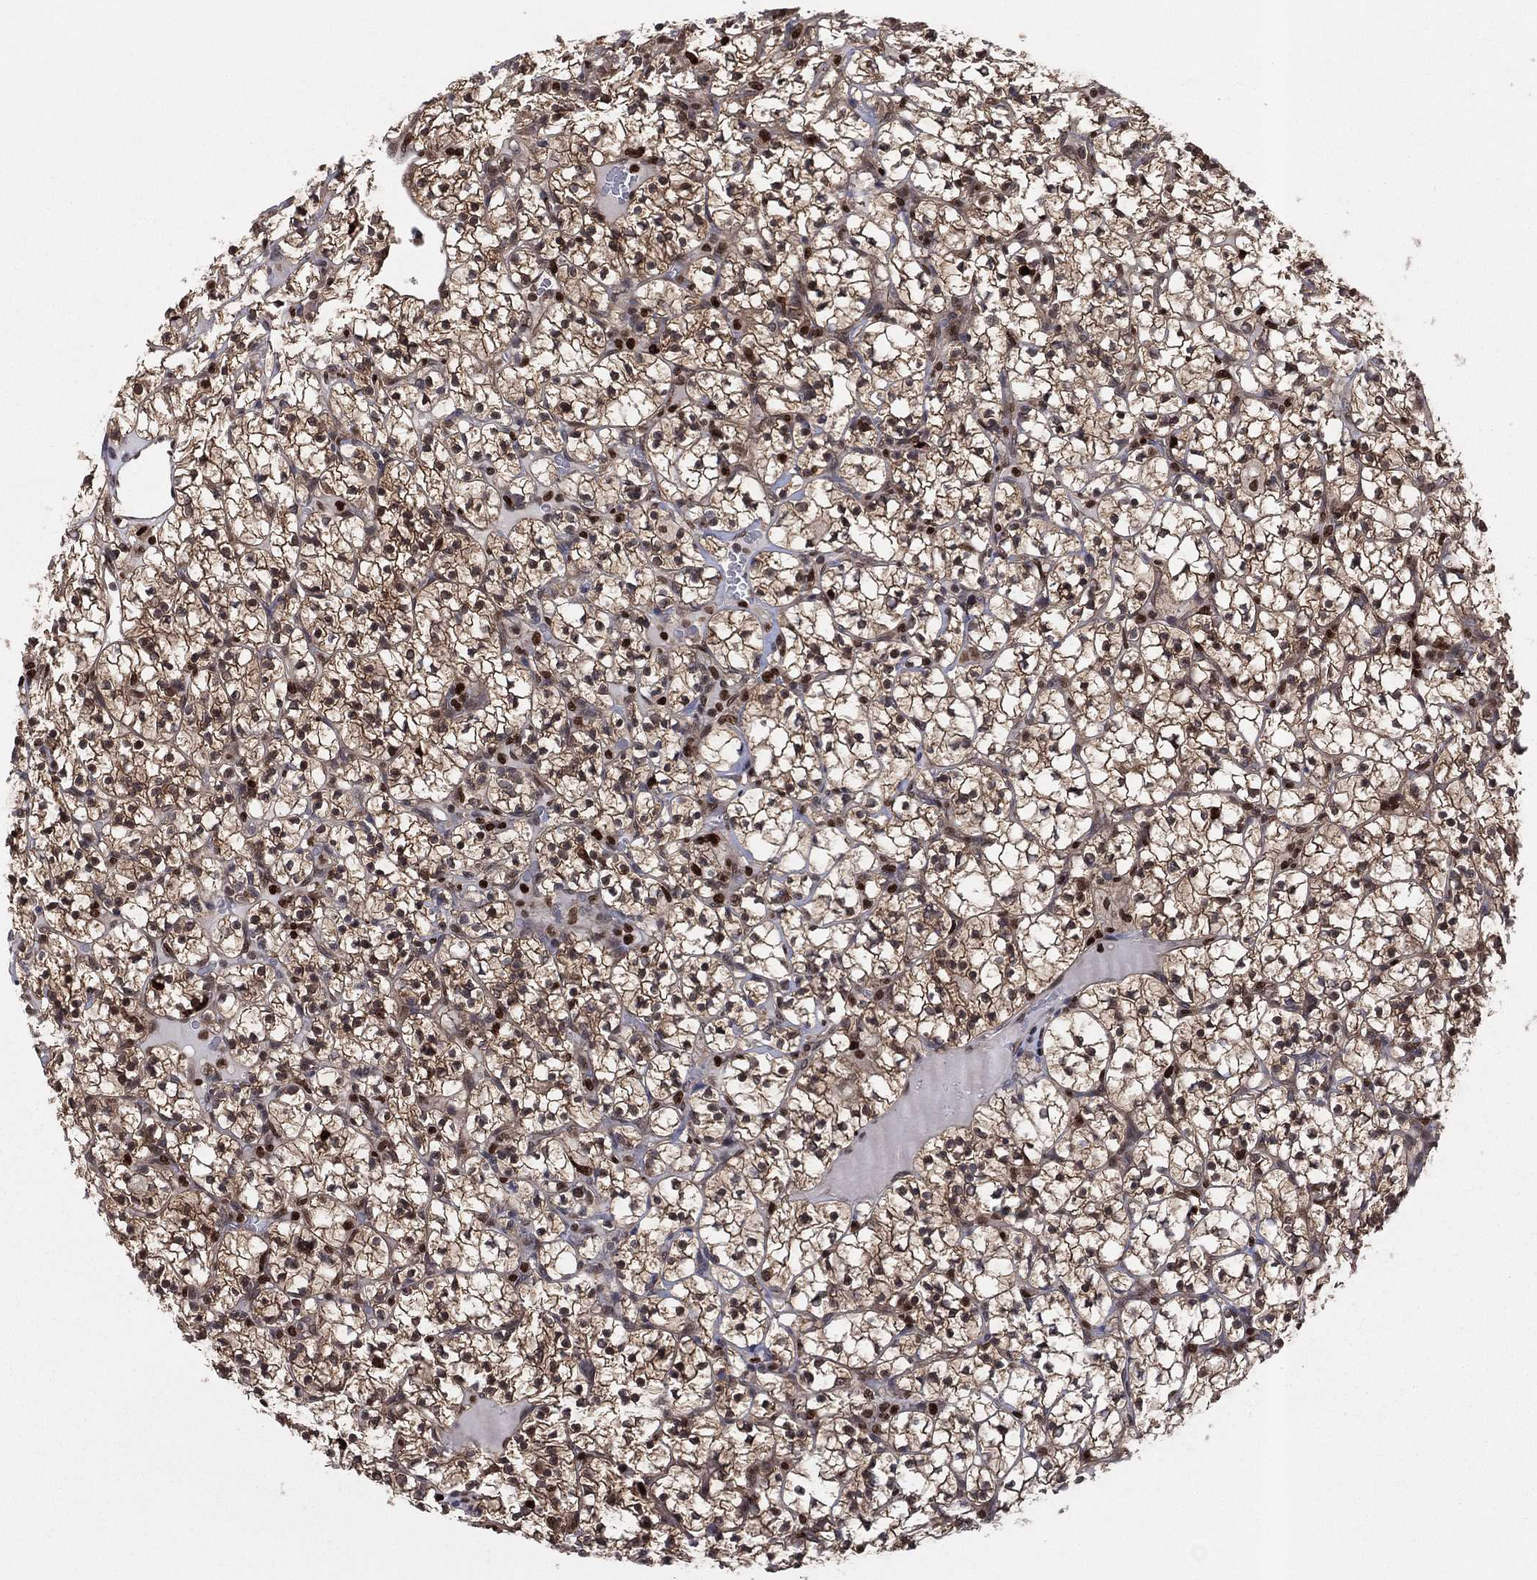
{"staining": {"intensity": "strong", "quantity": ">75%", "location": "cytoplasmic/membranous,nuclear"}, "tissue": "renal cancer", "cell_type": "Tumor cells", "image_type": "cancer", "snomed": [{"axis": "morphology", "description": "Adenocarcinoma, NOS"}, {"axis": "topography", "description": "Kidney"}], "caption": "This micrograph reveals immunohistochemistry staining of renal cancer, with high strong cytoplasmic/membranous and nuclear expression in about >75% of tumor cells.", "gene": "PSMA1", "patient": {"sex": "female", "age": 89}}